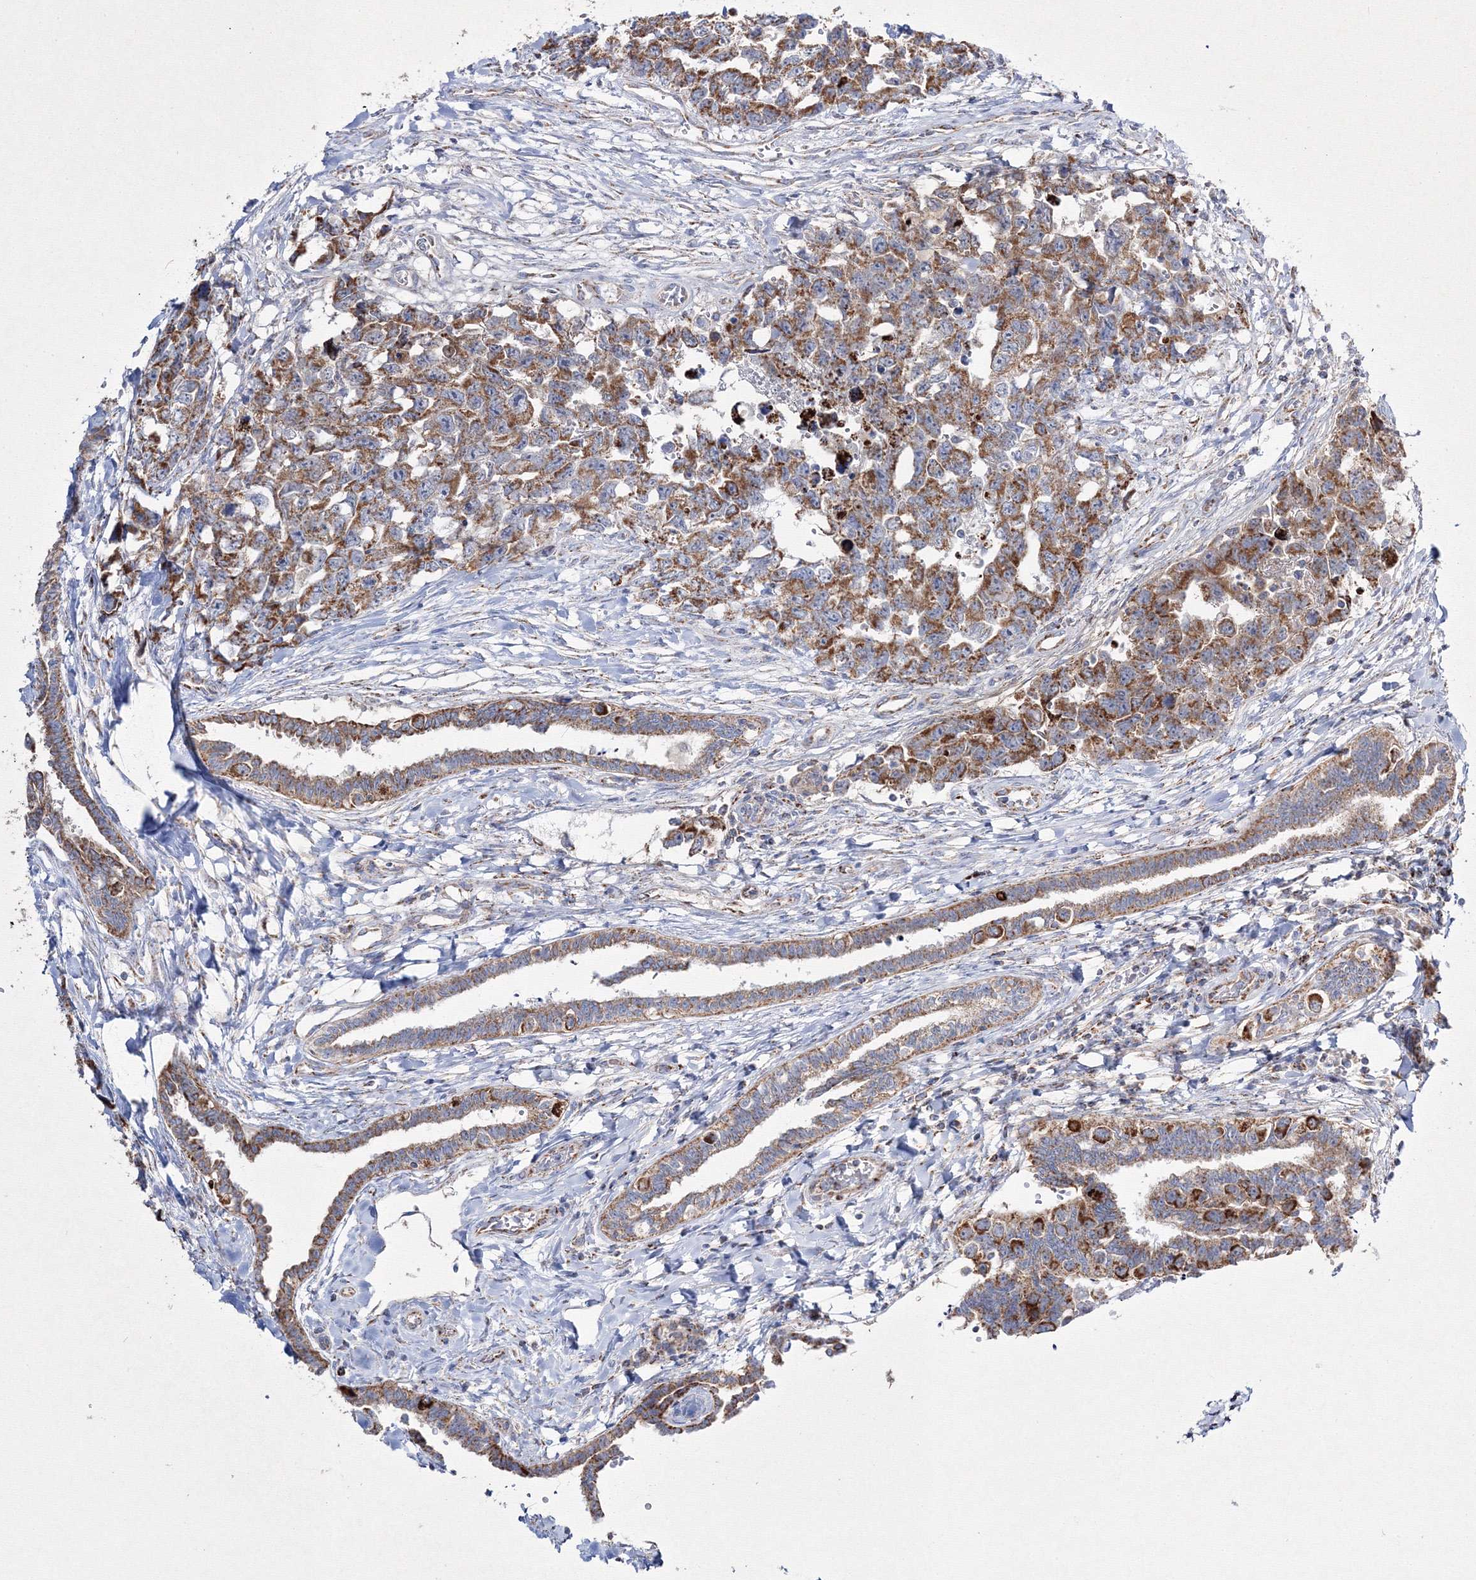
{"staining": {"intensity": "moderate", "quantity": ">75%", "location": "cytoplasmic/membranous"}, "tissue": "testis cancer", "cell_type": "Tumor cells", "image_type": "cancer", "snomed": [{"axis": "morphology", "description": "Carcinoma, Embryonal, NOS"}, {"axis": "topography", "description": "Testis"}], "caption": "Moderate cytoplasmic/membranous staining is seen in approximately >75% of tumor cells in testis cancer (embryonal carcinoma).", "gene": "IGSF9", "patient": {"sex": "male", "age": 31}}